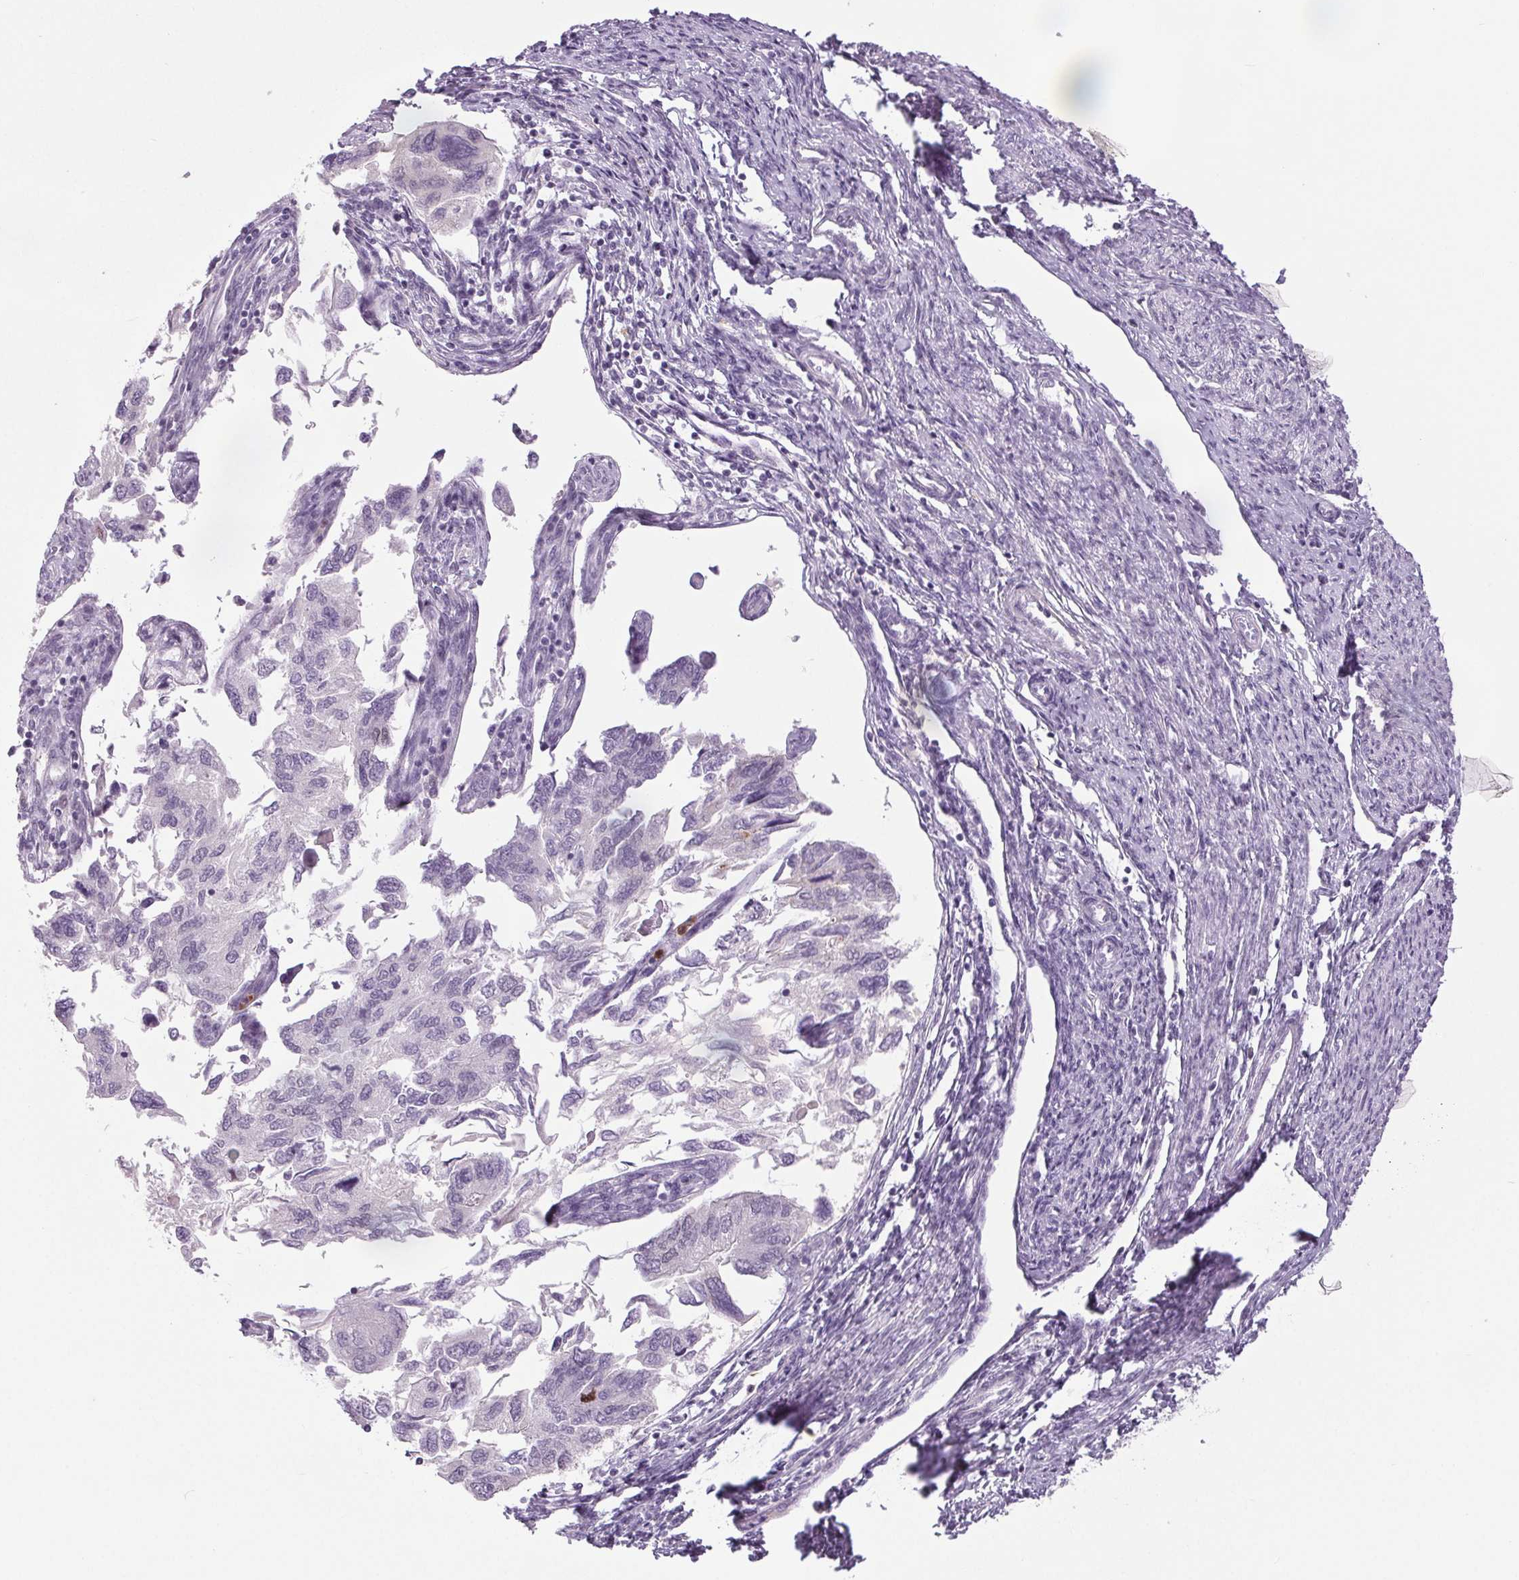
{"staining": {"intensity": "weak", "quantity": "<25%", "location": "nuclear"}, "tissue": "endometrial cancer", "cell_type": "Tumor cells", "image_type": "cancer", "snomed": [{"axis": "morphology", "description": "Carcinoma, NOS"}, {"axis": "topography", "description": "Uterus"}], "caption": "This is an IHC histopathology image of endometrial carcinoma. There is no positivity in tumor cells.", "gene": "SMIM6", "patient": {"sex": "female", "age": 76}}